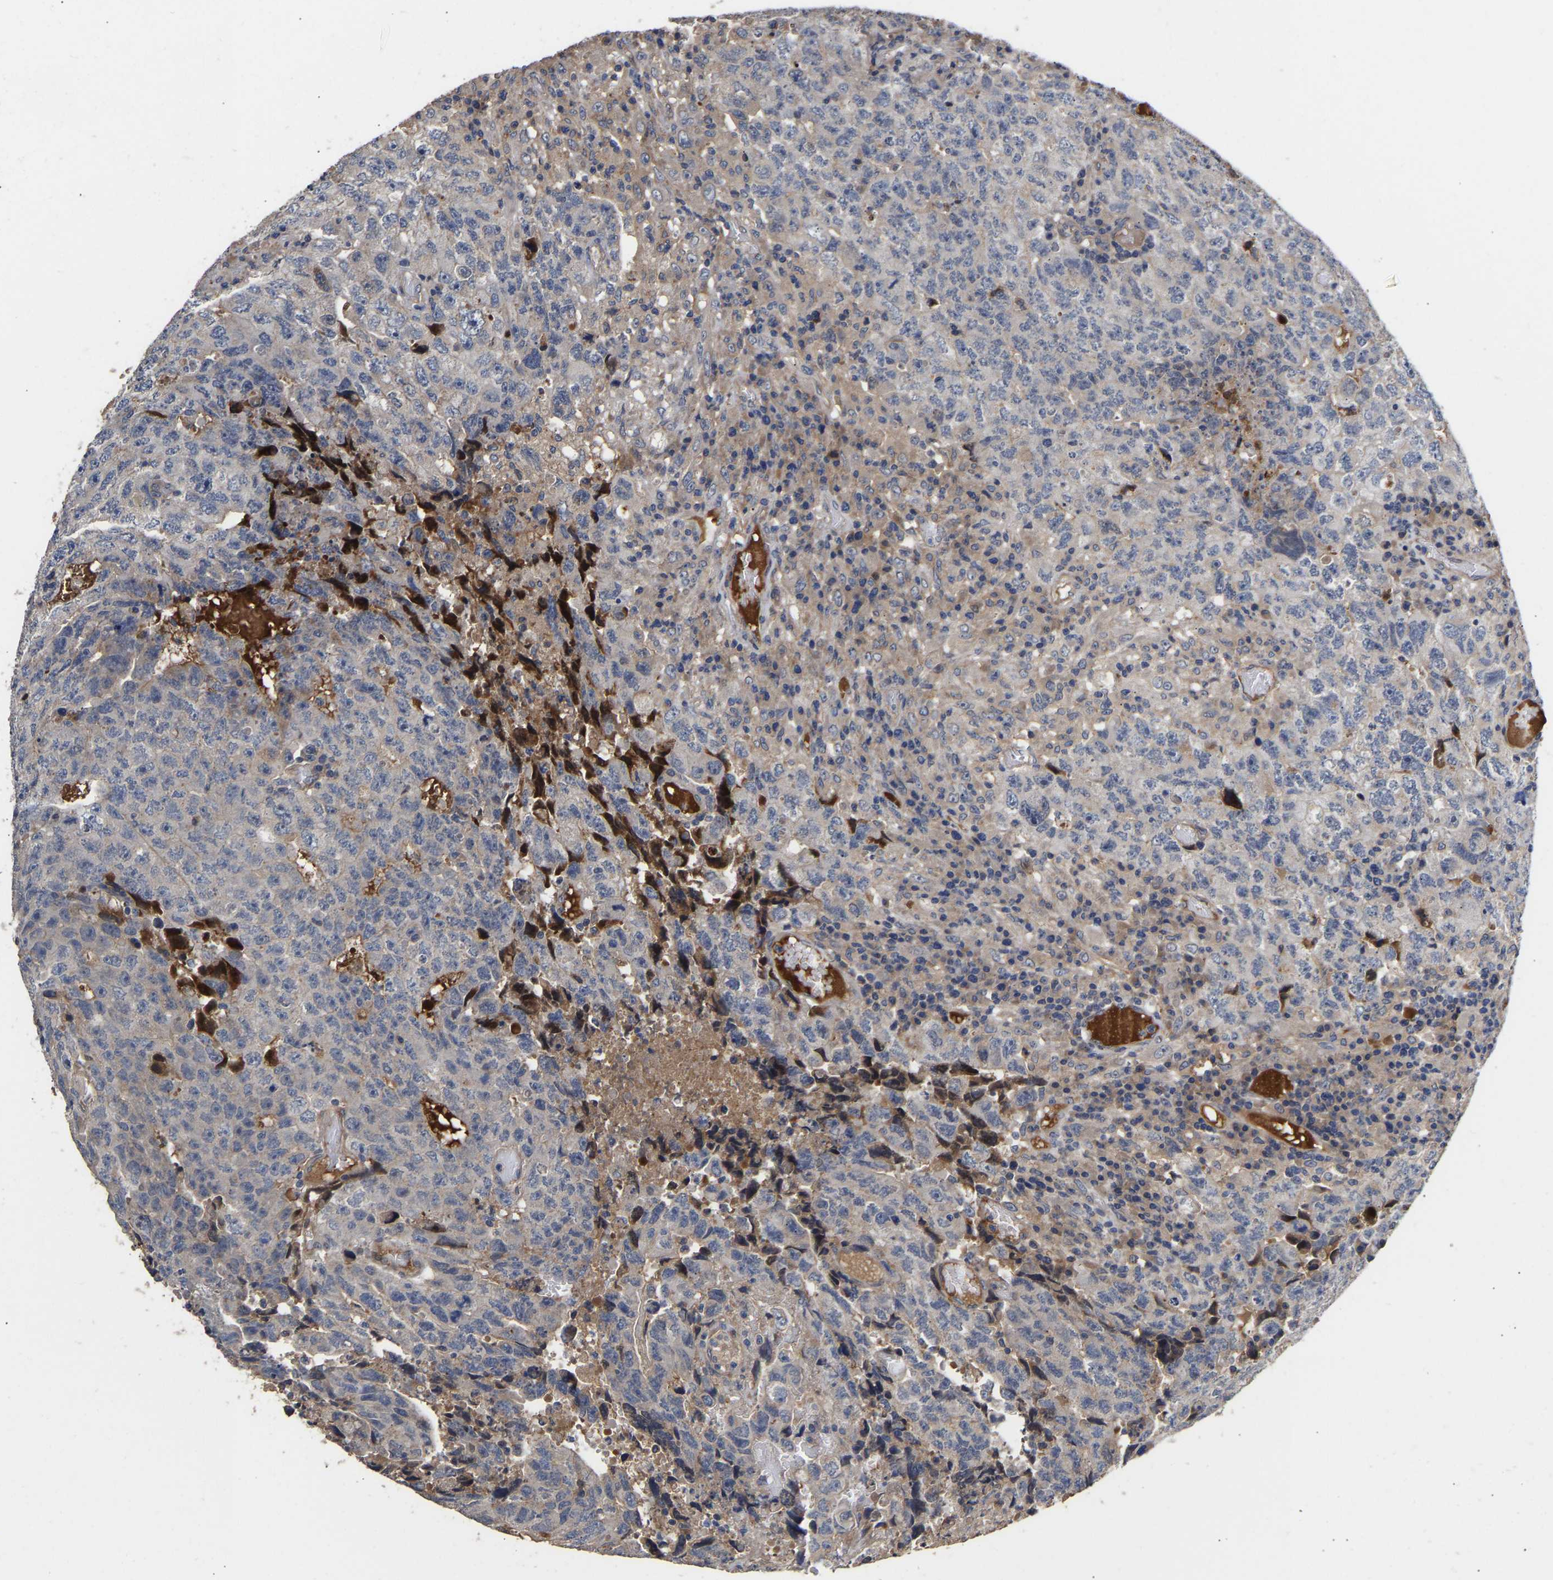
{"staining": {"intensity": "negative", "quantity": "none", "location": "none"}, "tissue": "testis cancer", "cell_type": "Tumor cells", "image_type": "cancer", "snomed": [{"axis": "morphology", "description": "Necrosis, NOS"}, {"axis": "morphology", "description": "Carcinoma, Embryonal, NOS"}, {"axis": "topography", "description": "Testis"}], "caption": "The photomicrograph reveals no staining of tumor cells in embryonal carcinoma (testis).", "gene": "KASH5", "patient": {"sex": "male", "age": 19}}